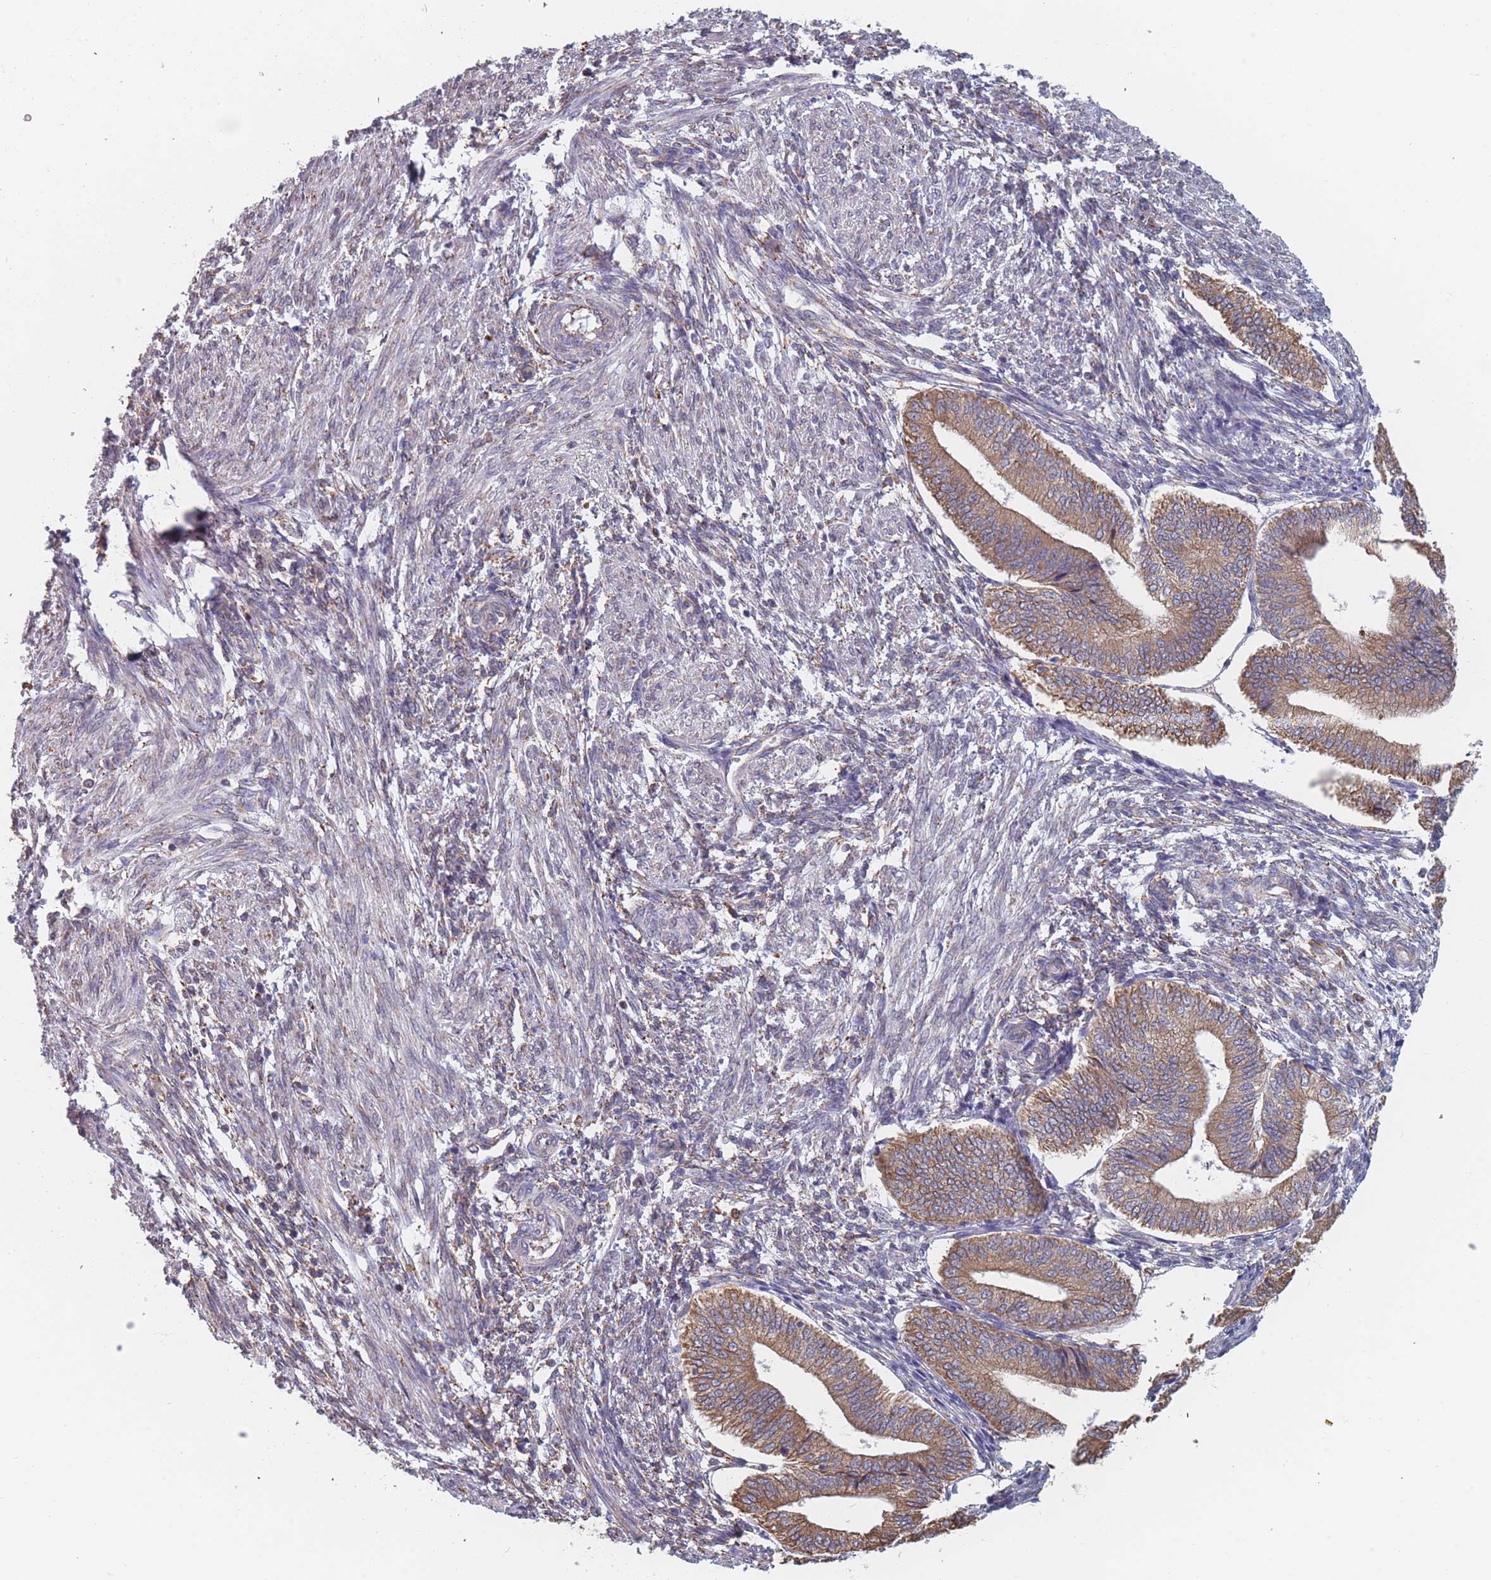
{"staining": {"intensity": "weak", "quantity": "25%-75%", "location": "cytoplasmic/membranous"}, "tissue": "endometrium", "cell_type": "Cells in endometrial stroma", "image_type": "normal", "snomed": [{"axis": "morphology", "description": "Normal tissue, NOS"}, {"axis": "topography", "description": "Endometrium"}], "caption": "An image of human endometrium stained for a protein exhibits weak cytoplasmic/membranous brown staining in cells in endometrial stroma.", "gene": "OR7C2", "patient": {"sex": "female", "age": 34}}